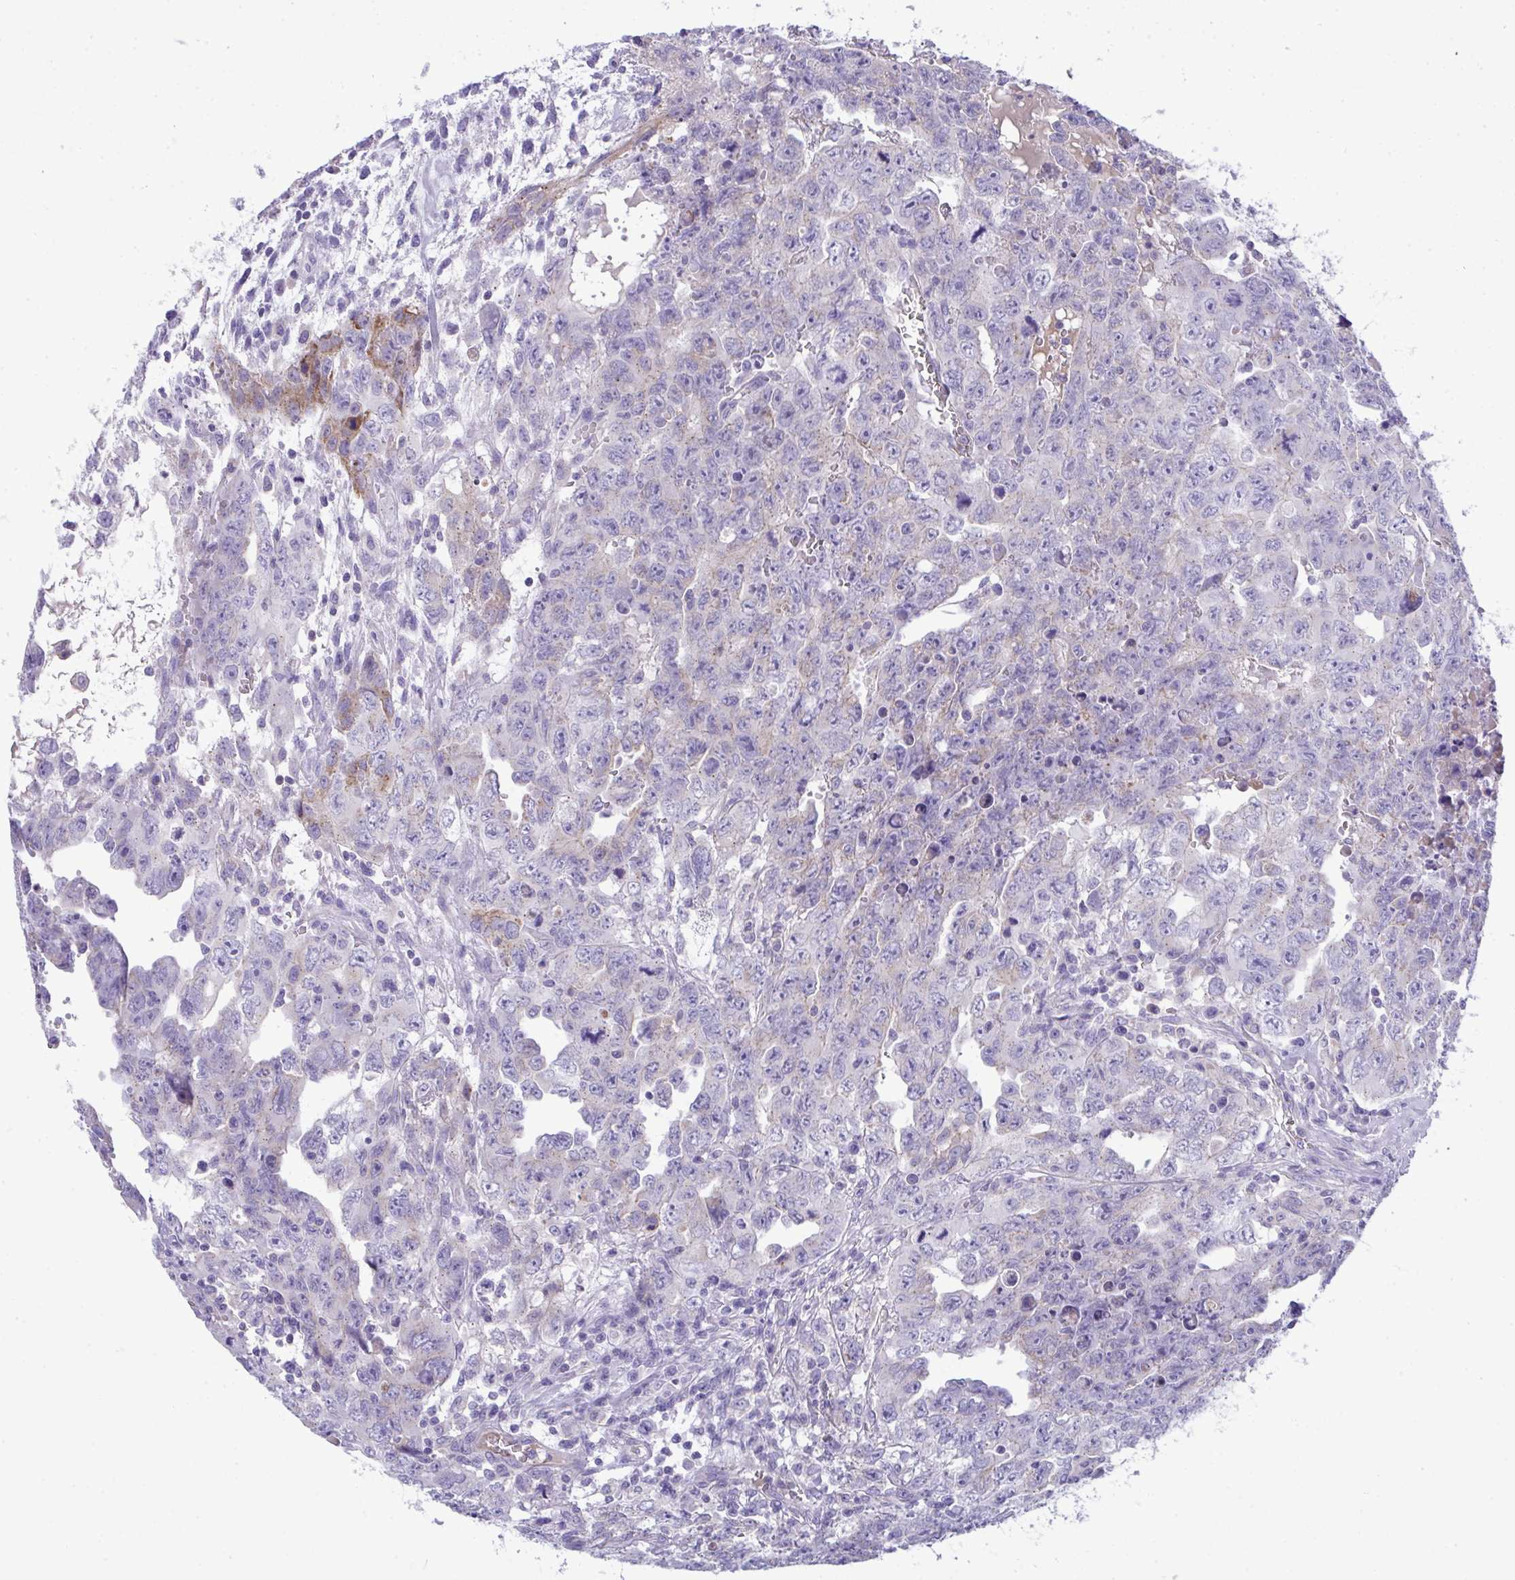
{"staining": {"intensity": "moderate", "quantity": "<25%", "location": "cytoplasmic/membranous"}, "tissue": "testis cancer", "cell_type": "Tumor cells", "image_type": "cancer", "snomed": [{"axis": "morphology", "description": "Carcinoma, Embryonal, NOS"}, {"axis": "topography", "description": "Testis"}], "caption": "Protein expression analysis of testis cancer (embryonal carcinoma) shows moderate cytoplasmic/membranous positivity in approximately <25% of tumor cells.", "gene": "PLA2G12B", "patient": {"sex": "male", "age": 24}}